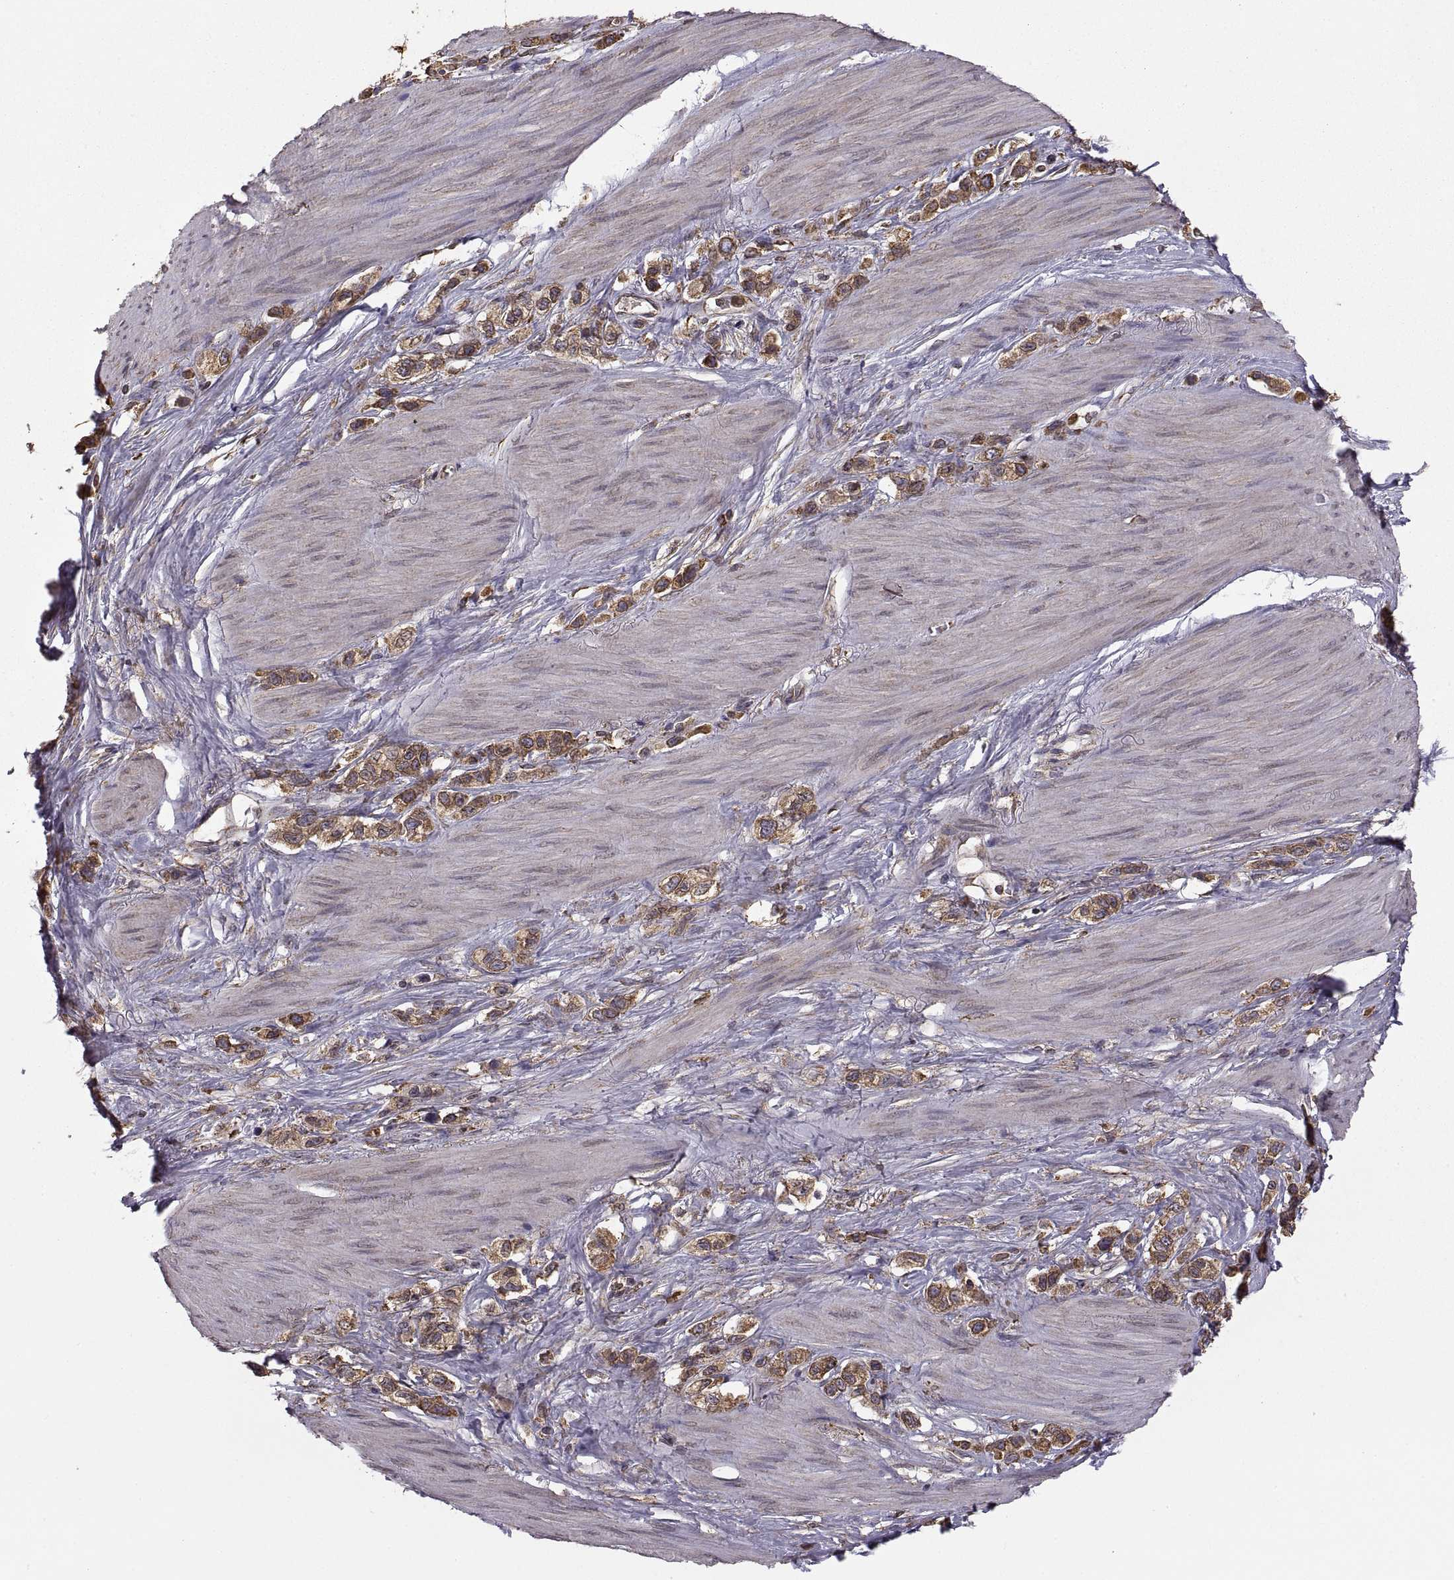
{"staining": {"intensity": "moderate", "quantity": "25%-75%", "location": "cytoplasmic/membranous"}, "tissue": "stomach cancer", "cell_type": "Tumor cells", "image_type": "cancer", "snomed": [{"axis": "morphology", "description": "Normal tissue, NOS"}, {"axis": "morphology", "description": "Adenocarcinoma, NOS"}, {"axis": "morphology", "description": "Adenocarcinoma, High grade"}, {"axis": "topography", "description": "Stomach, upper"}, {"axis": "topography", "description": "Stomach"}], "caption": "A photomicrograph of adenocarcinoma (high-grade) (stomach) stained for a protein displays moderate cytoplasmic/membranous brown staining in tumor cells. The protein is stained brown, and the nuclei are stained in blue (DAB (3,3'-diaminobenzidine) IHC with brightfield microscopy, high magnification).", "gene": "PDIA3", "patient": {"sex": "female", "age": 65}}